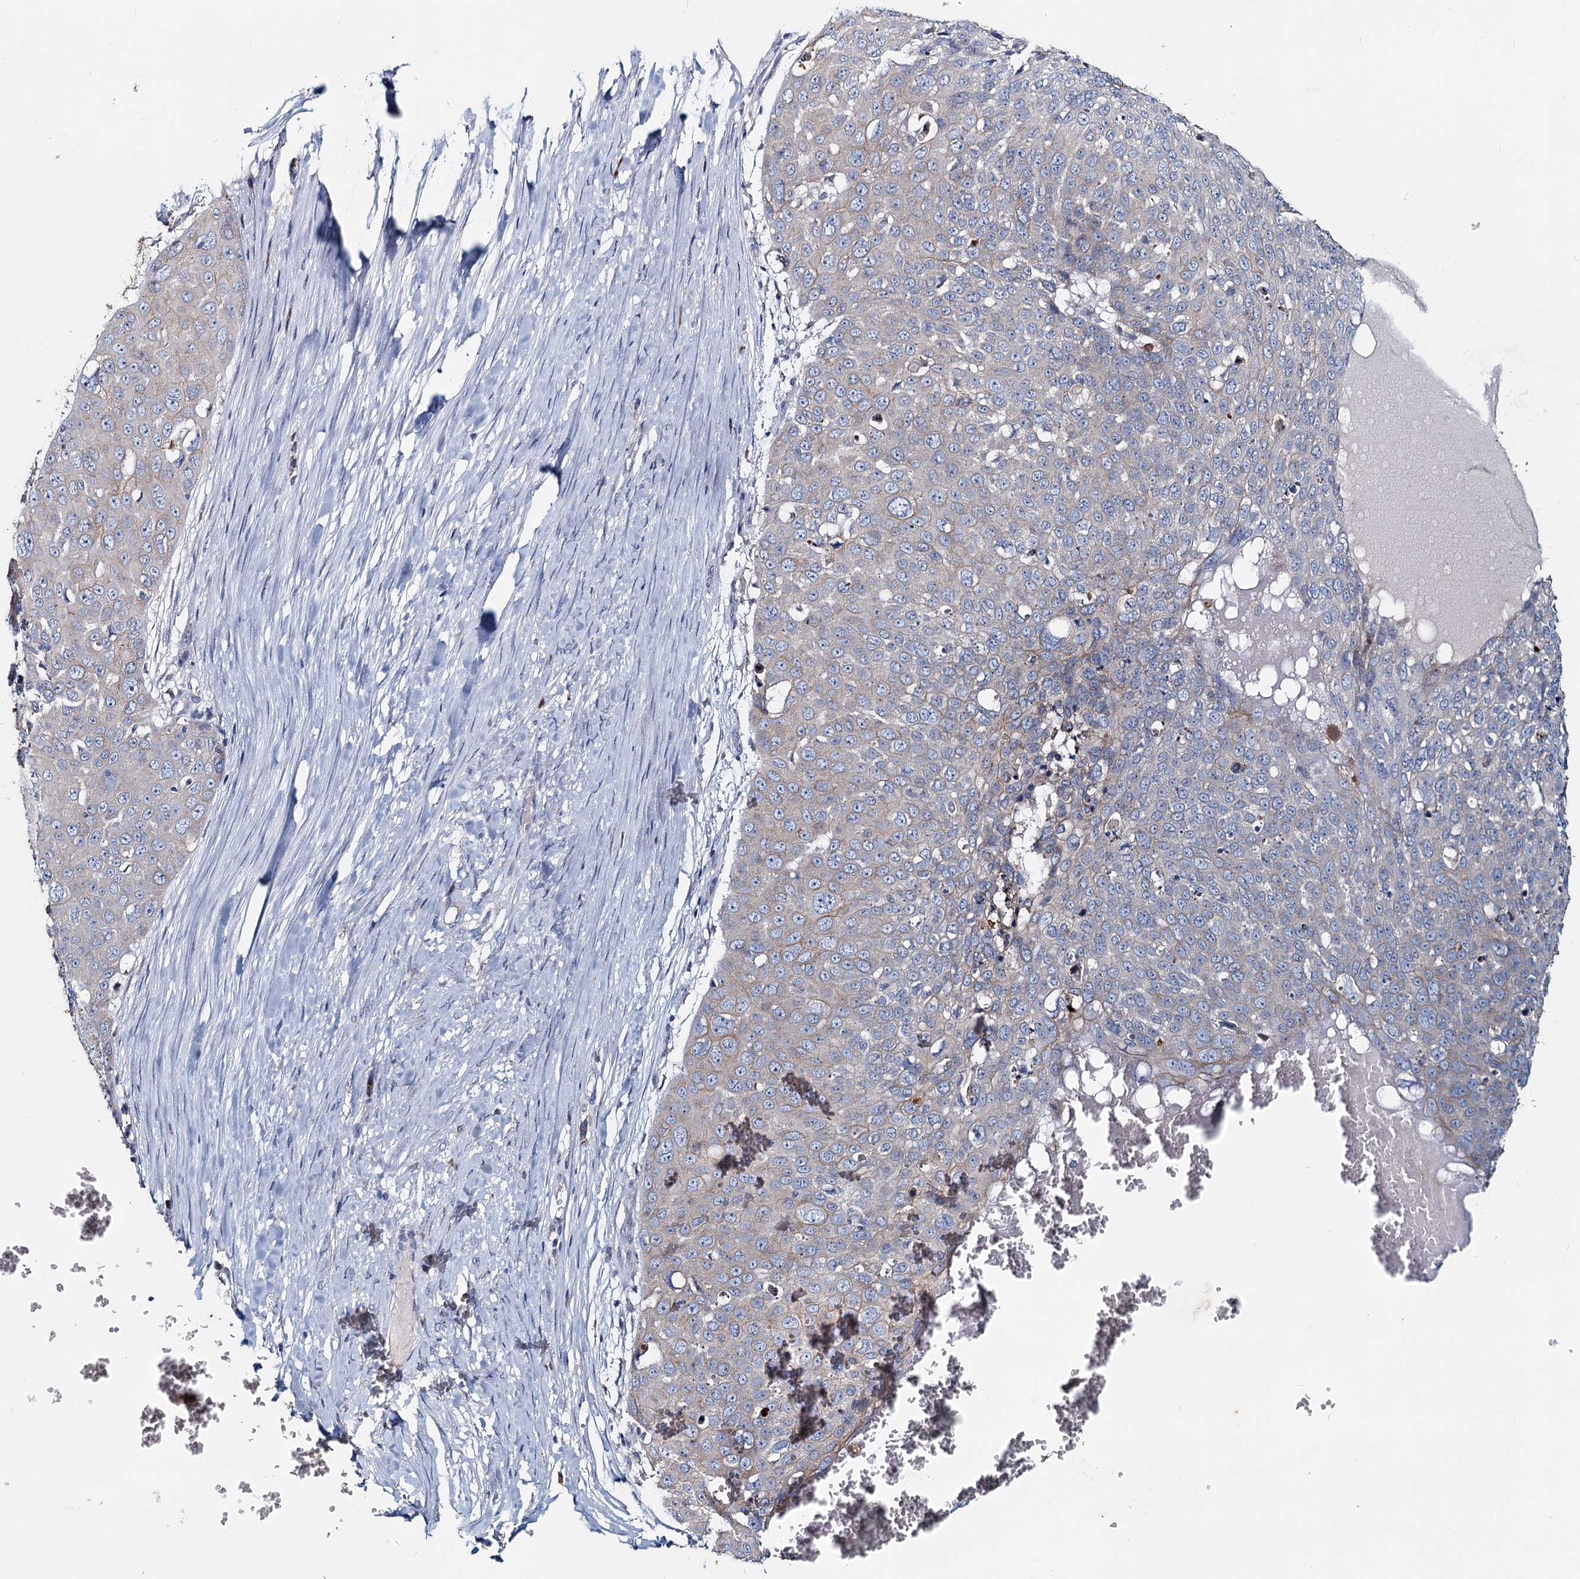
{"staining": {"intensity": "weak", "quantity": "<25%", "location": "cytoplasmic/membranous"}, "tissue": "skin cancer", "cell_type": "Tumor cells", "image_type": "cancer", "snomed": [{"axis": "morphology", "description": "Squamous cell carcinoma, NOS"}, {"axis": "topography", "description": "Skin"}], "caption": "Immunohistochemistry (IHC) histopathology image of squamous cell carcinoma (skin) stained for a protein (brown), which demonstrates no positivity in tumor cells. (Brightfield microscopy of DAB IHC at high magnification).", "gene": "TMX2", "patient": {"sex": "male", "age": 71}}